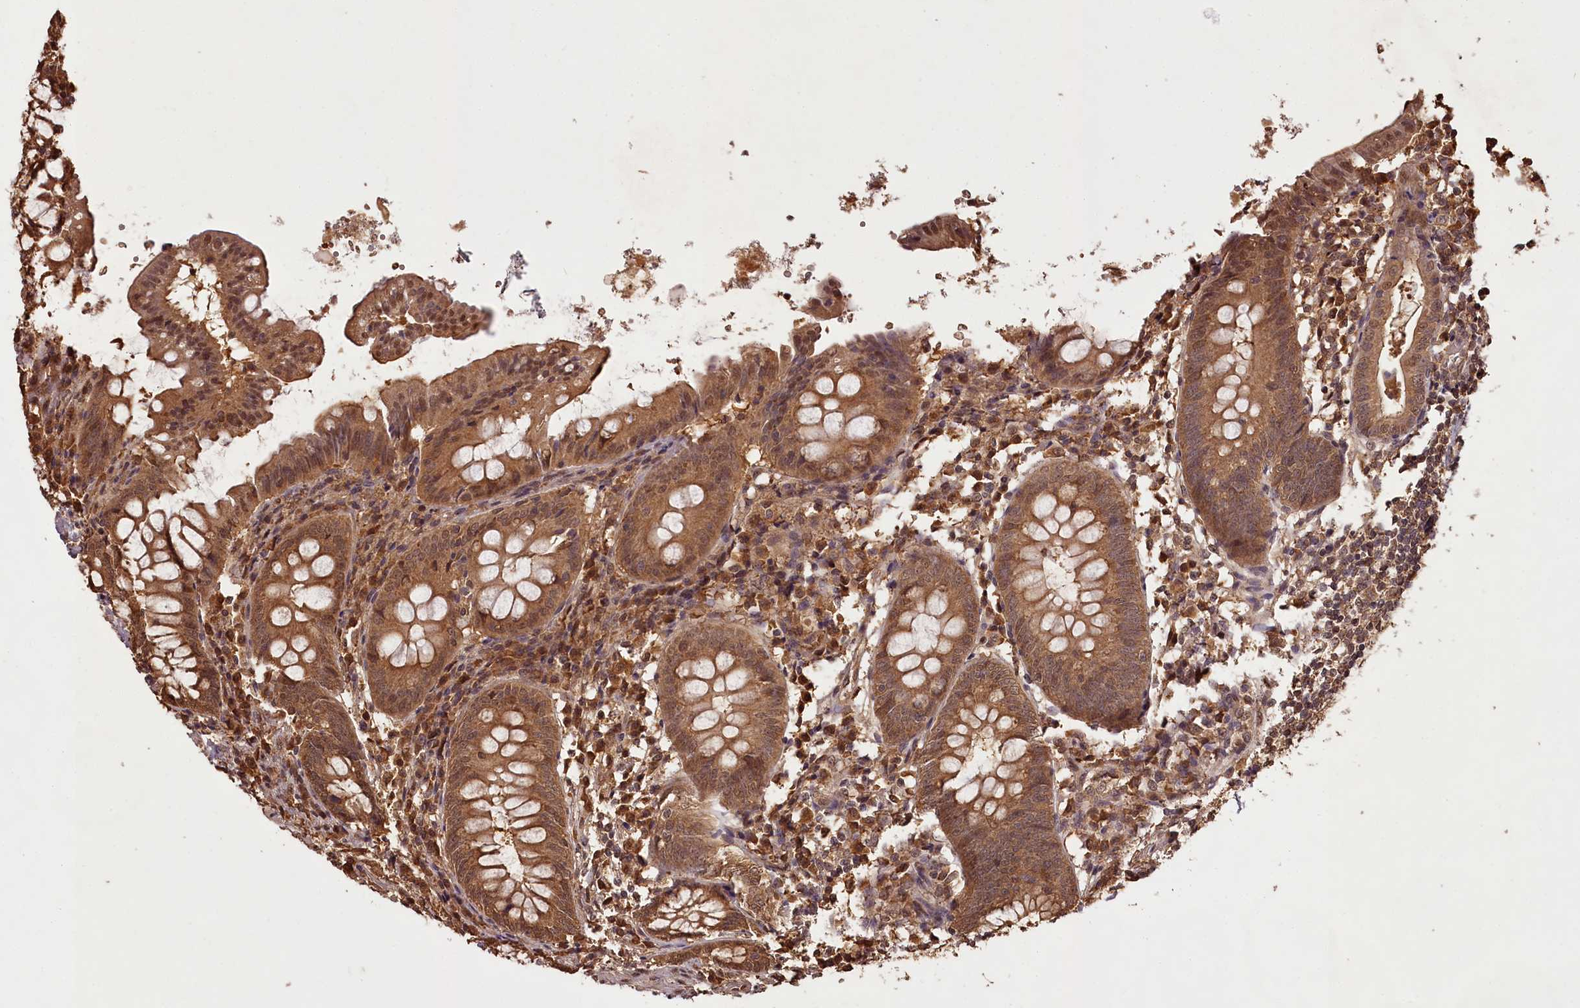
{"staining": {"intensity": "moderate", "quantity": ">75%", "location": "cytoplasmic/membranous,nuclear"}, "tissue": "appendix", "cell_type": "Glandular cells", "image_type": "normal", "snomed": [{"axis": "morphology", "description": "Normal tissue, NOS"}, {"axis": "topography", "description": "Appendix"}], "caption": "Immunohistochemistry (IHC) photomicrograph of benign appendix: human appendix stained using IHC reveals medium levels of moderate protein expression localized specifically in the cytoplasmic/membranous,nuclear of glandular cells, appearing as a cytoplasmic/membranous,nuclear brown color.", "gene": "NPRL2", "patient": {"sex": "female", "age": 54}}